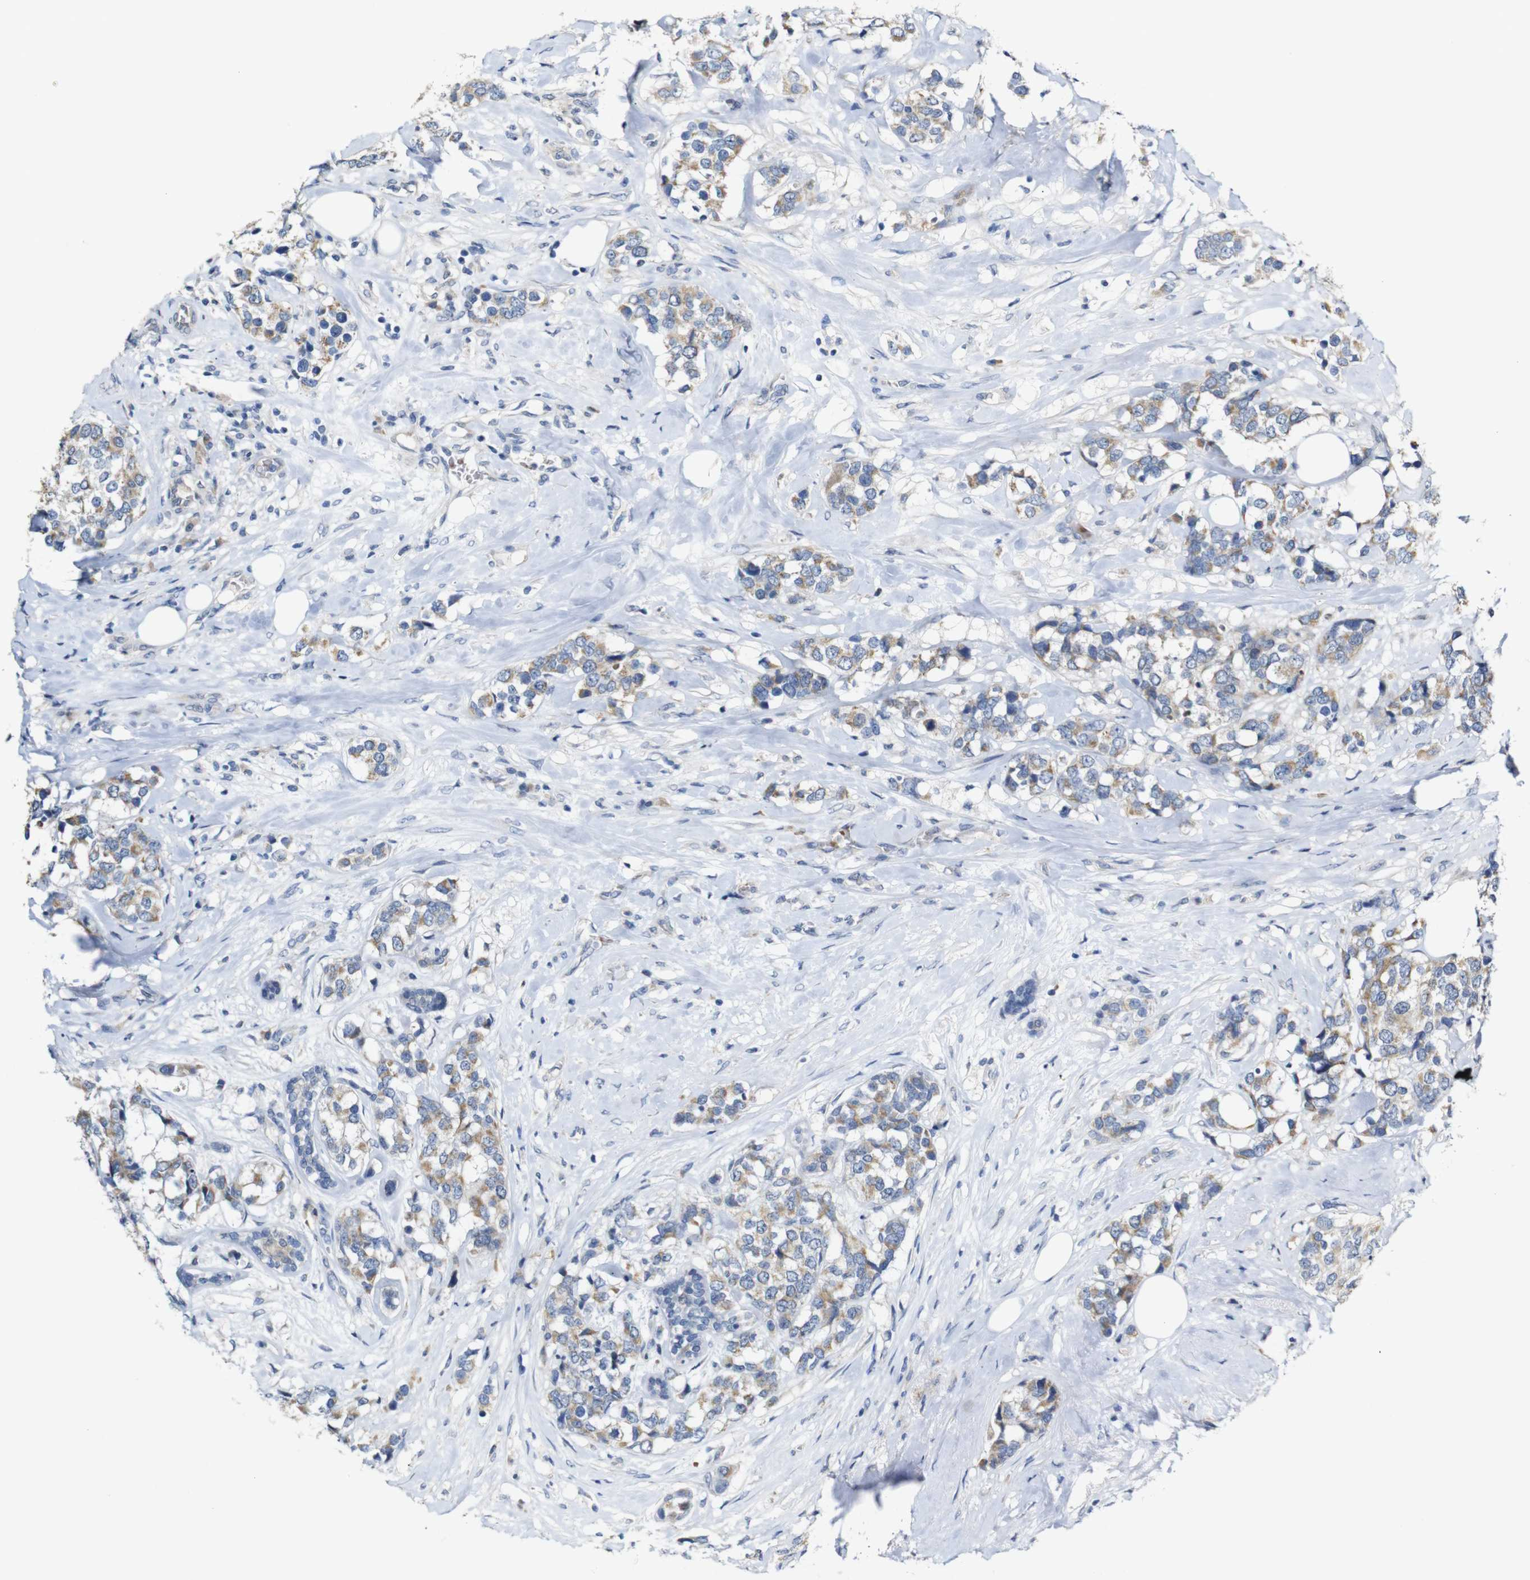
{"staining": {"intensity": "moderate", "quantity": ">75%", "location": "cytoplasmic/membranous"}, "tissue": "breast cancer", "cell_type": "Tumor cells", "image_type": "cancer", "snomed": [{"axis": "morphology", "description": "Lobular carcinoma"}, {"axis": "topography", "description": "Breast"}], "caption": "Immunohistochemistry of human breast cancer shows medium levels of moderate cytoplasmic/membranous expression in about >75% of tumor cells.", "gene": "TBC1D32", "patient": {"sex": "female", "age": 59}}